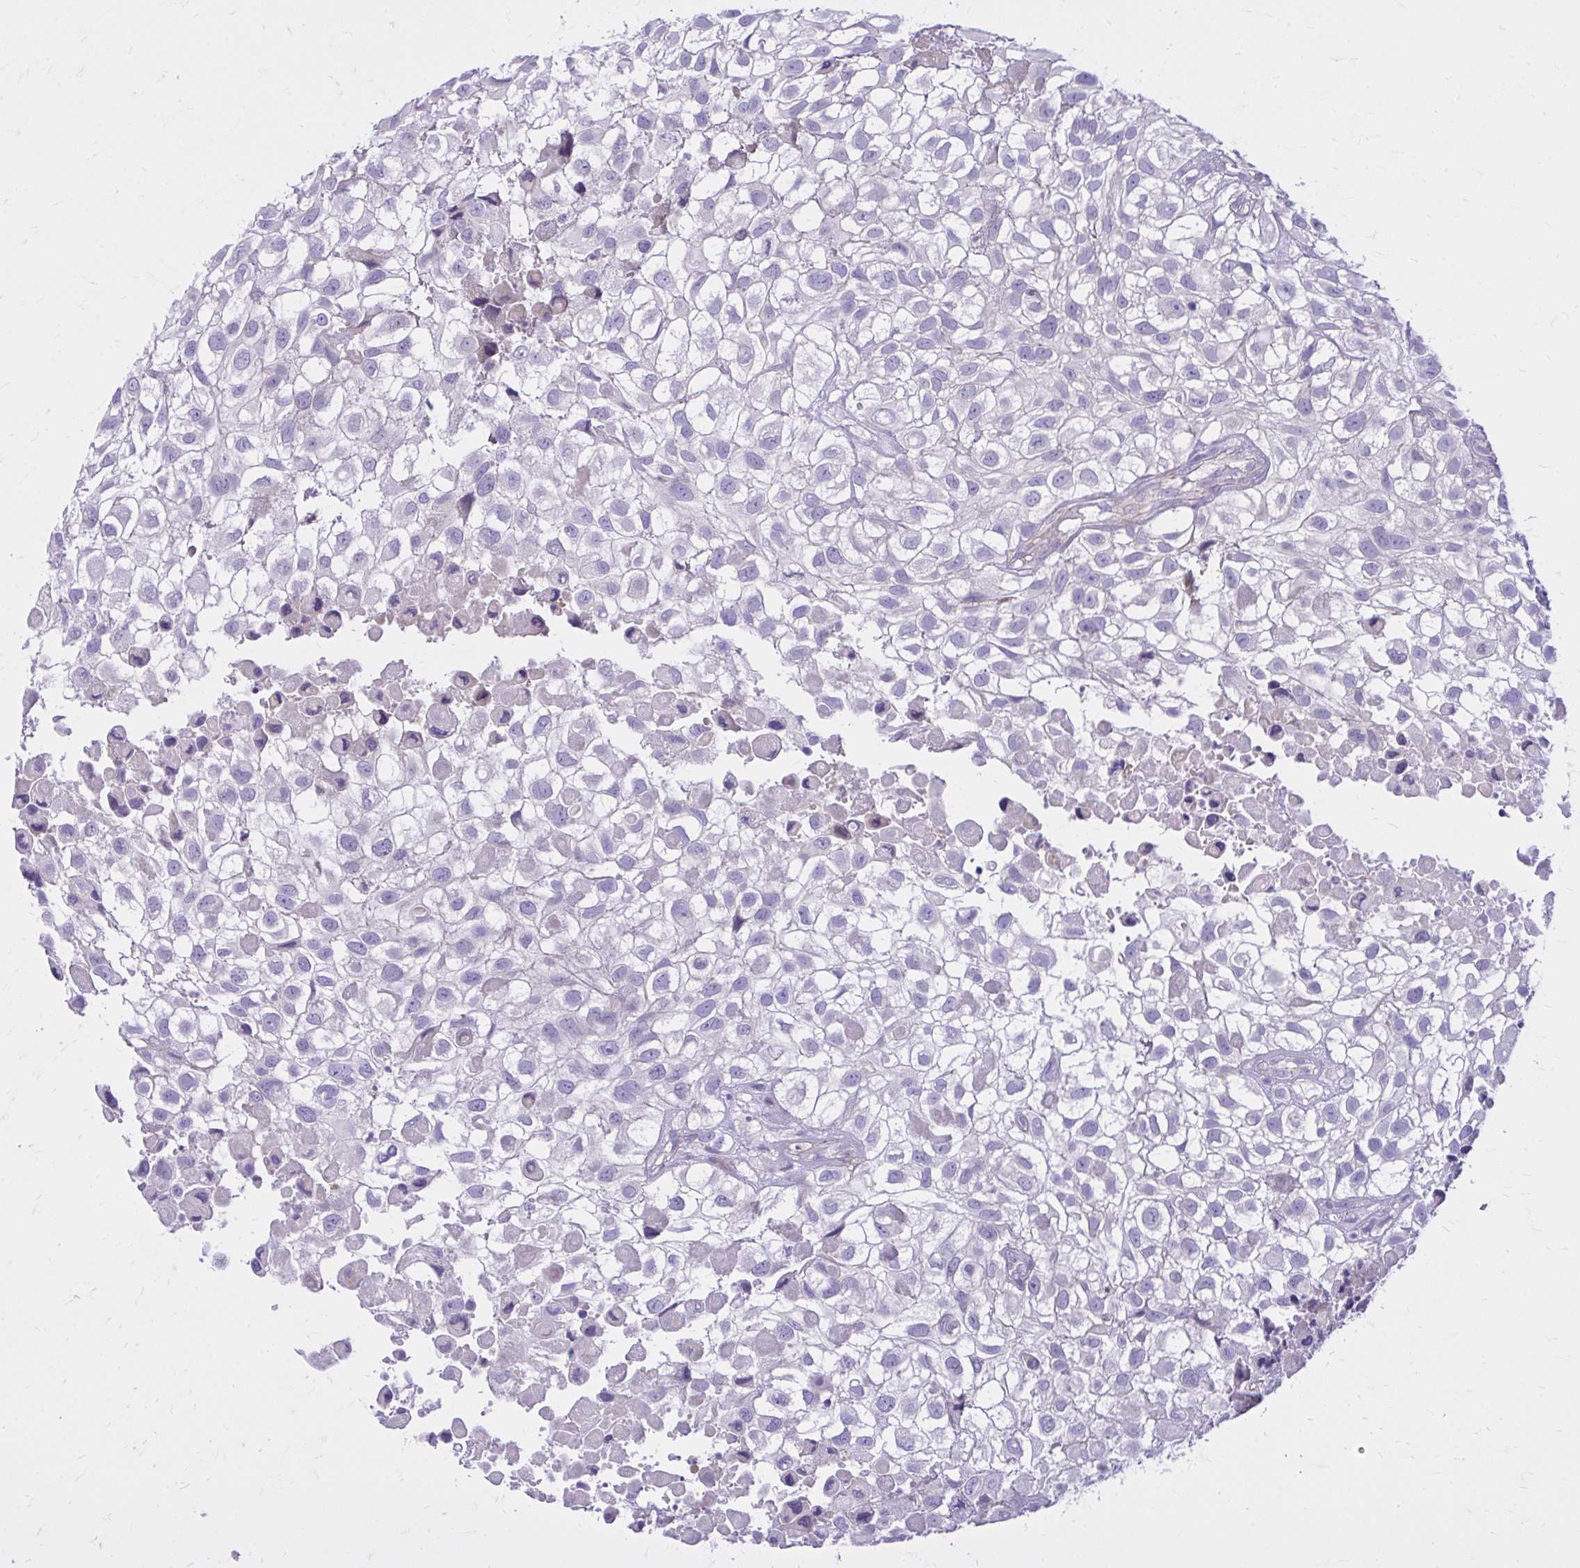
{"staining": {"intensity": "negative", "quantity": "none", "location": "none"}, "tissue": "urothelial cancer", "cell_type": "Tumor cells", "image_type": "cancer", "snomed": [{"axis": "morphology", "description": "Urothelial carcinoma, High grade"}, {"axis": "topography", "description": "Urinary bladder"}], "caption": "High-grade urothelial carcinoma stained for a protein using immunohistochemistry (IHC) shows no positivity tumor cells.", "gene": "ADAMTSL1", "patient": {"sex": "male", "age": 56}}